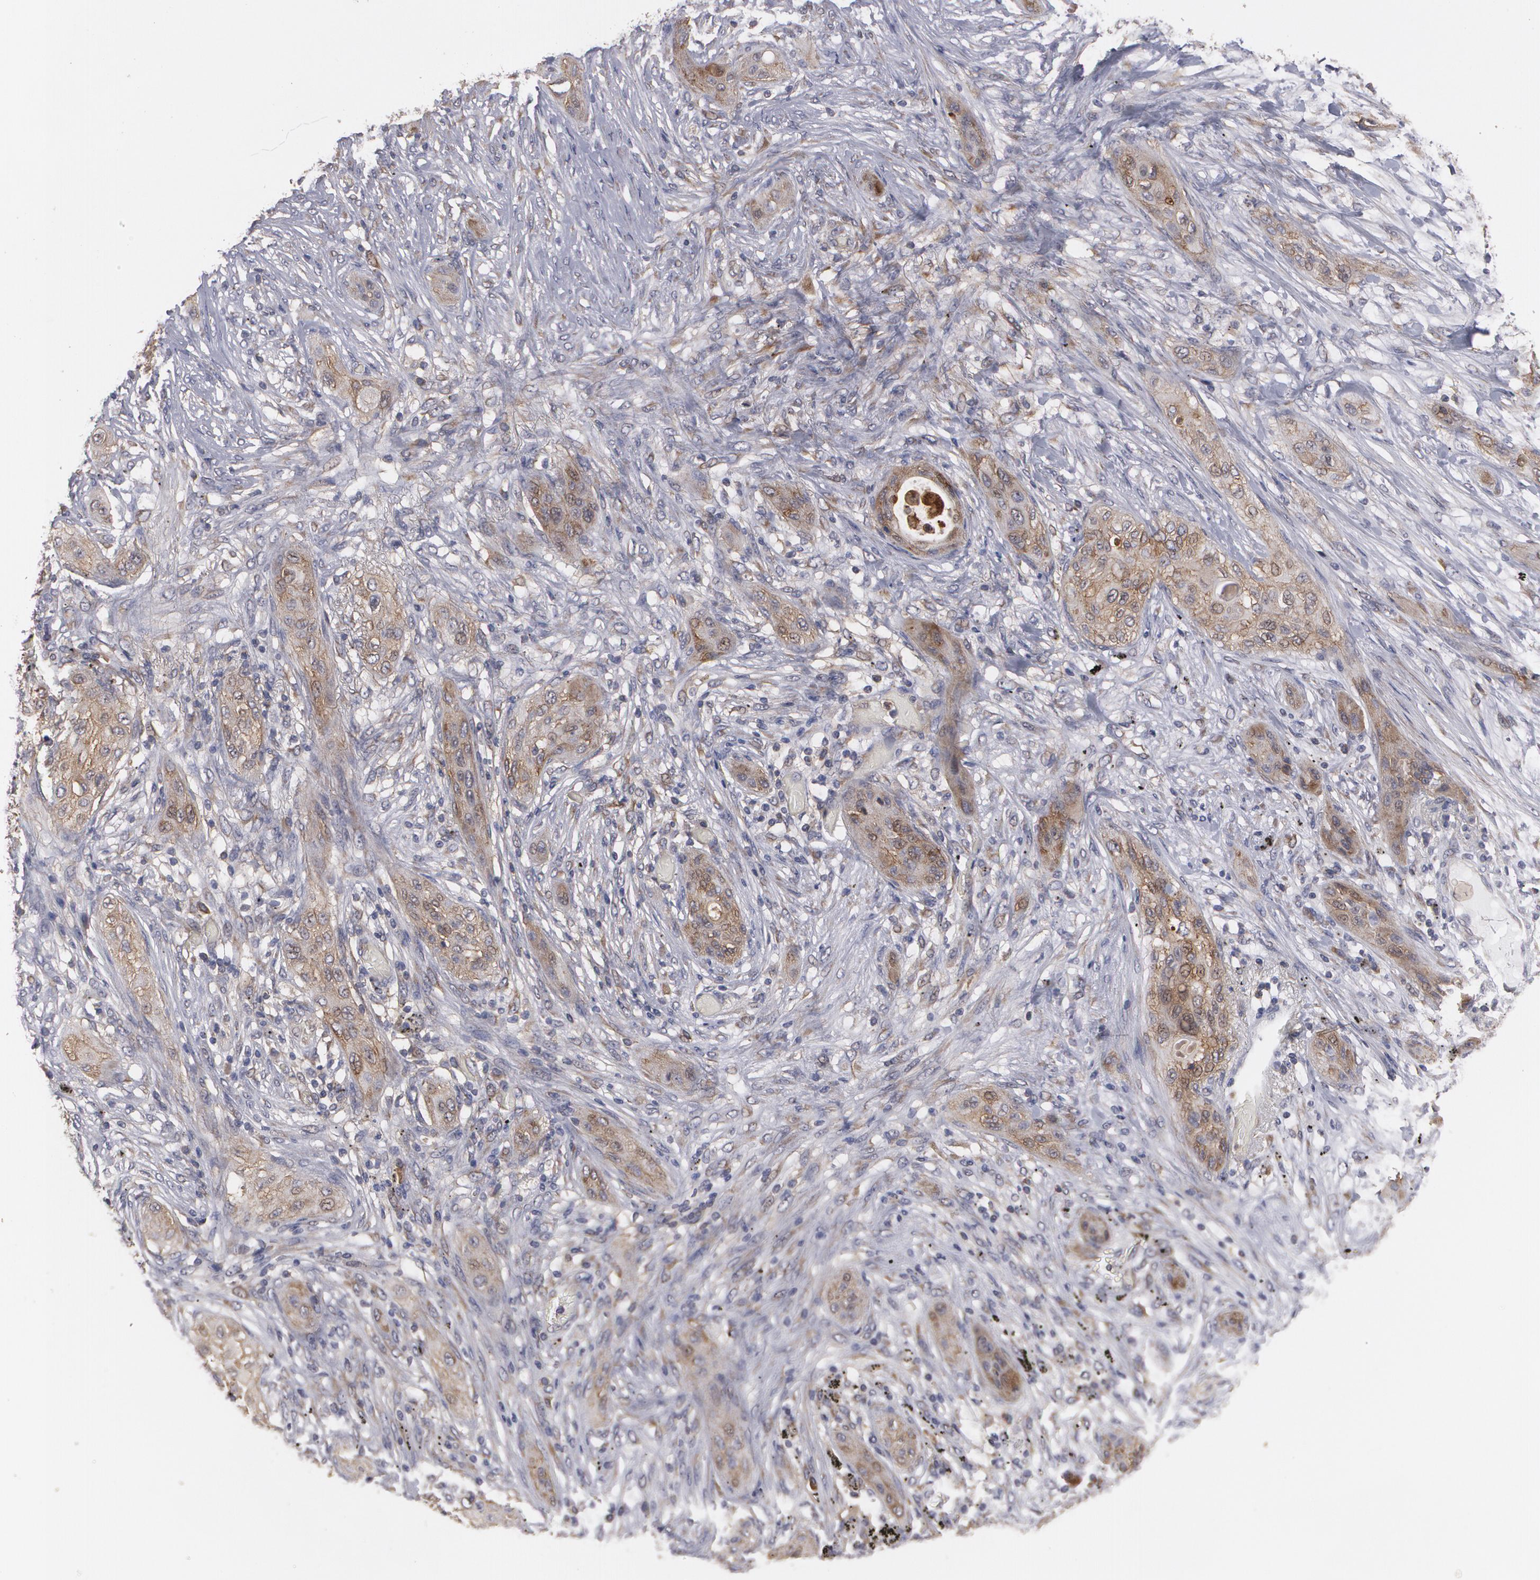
{"staining": {"intensity": "weak", "quantity": ">75%", "location": "cytoplasmic/membranous"}, "tissue": "lung cancer", "cell_type": "Tumor cells", "image_type": "cancer", "snomed": [{"axis": "morphology", "description": "Squamous cell carcinoma, NOS"}, {"axis": "topography", "description": "Lung"}], "caption": "Lung cancer (squamous cell carcinoma) stained for a protein displays weak cytoplasmic/membranous positivity in tumor cells.", "gene": "BMP6", "patient": {"sex": "female", "age": 47}}